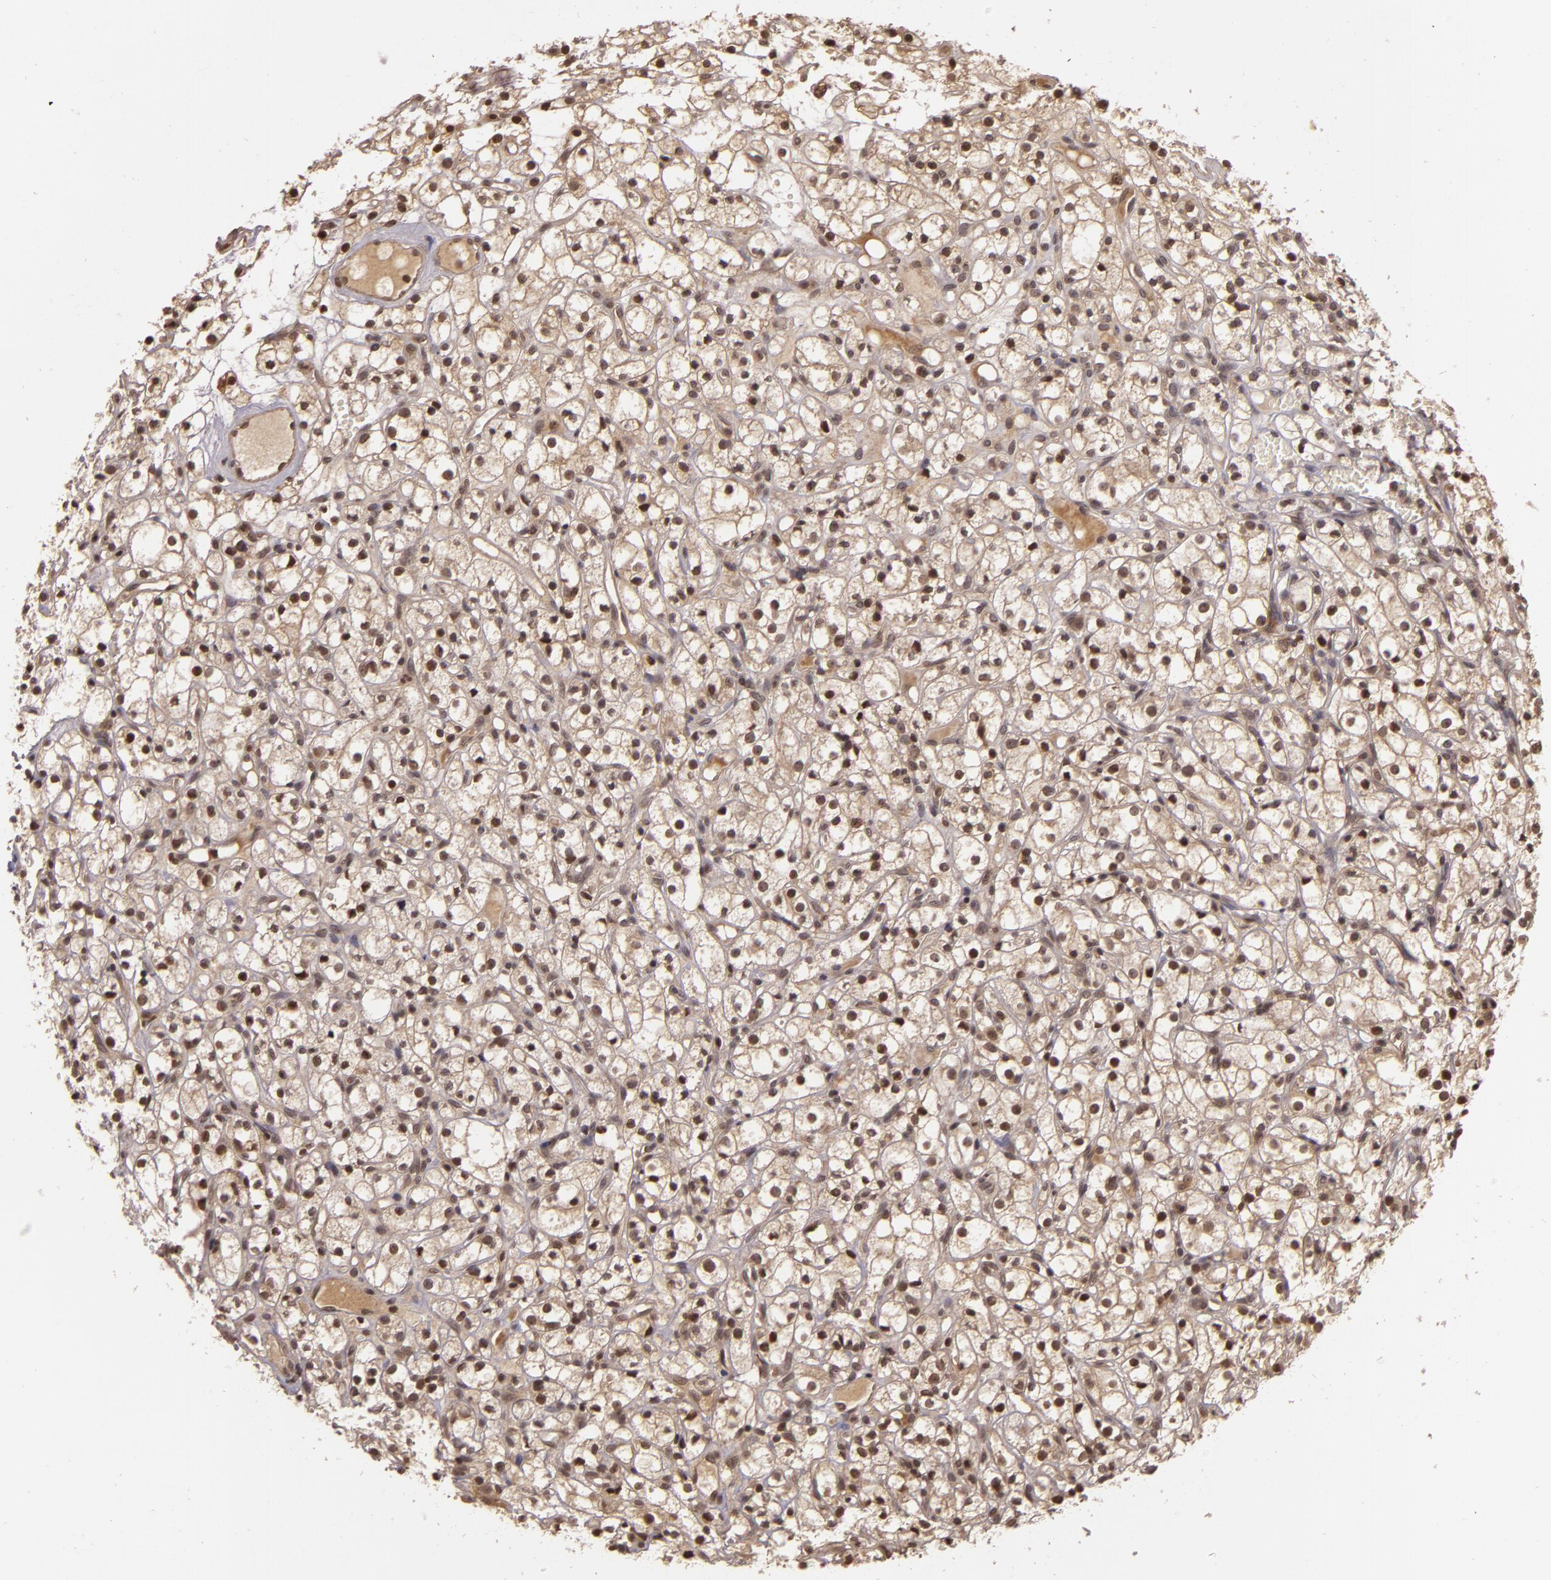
{"staining": {"intensity": "weak", "quantity": "25%-75%", "location": "nuclear"}, "tissue": "renal cancer", "cell_type": "Tumor cells", "image_type": "cancer", "snomed": [{"axis": "morphology", "description": "Adenocarcinoma, NOS"}, {"axis": "topography", "description": "Kidney"}], "caption": "Immunohistochemical staining of renal cancer (adenocarcinoma) exhibits low levels of weak nuclear protein staining in approximately 25%-75% of tumor cells.", "gene": "TXNRD2", "patient": {"sex": "male", "age": 61}}